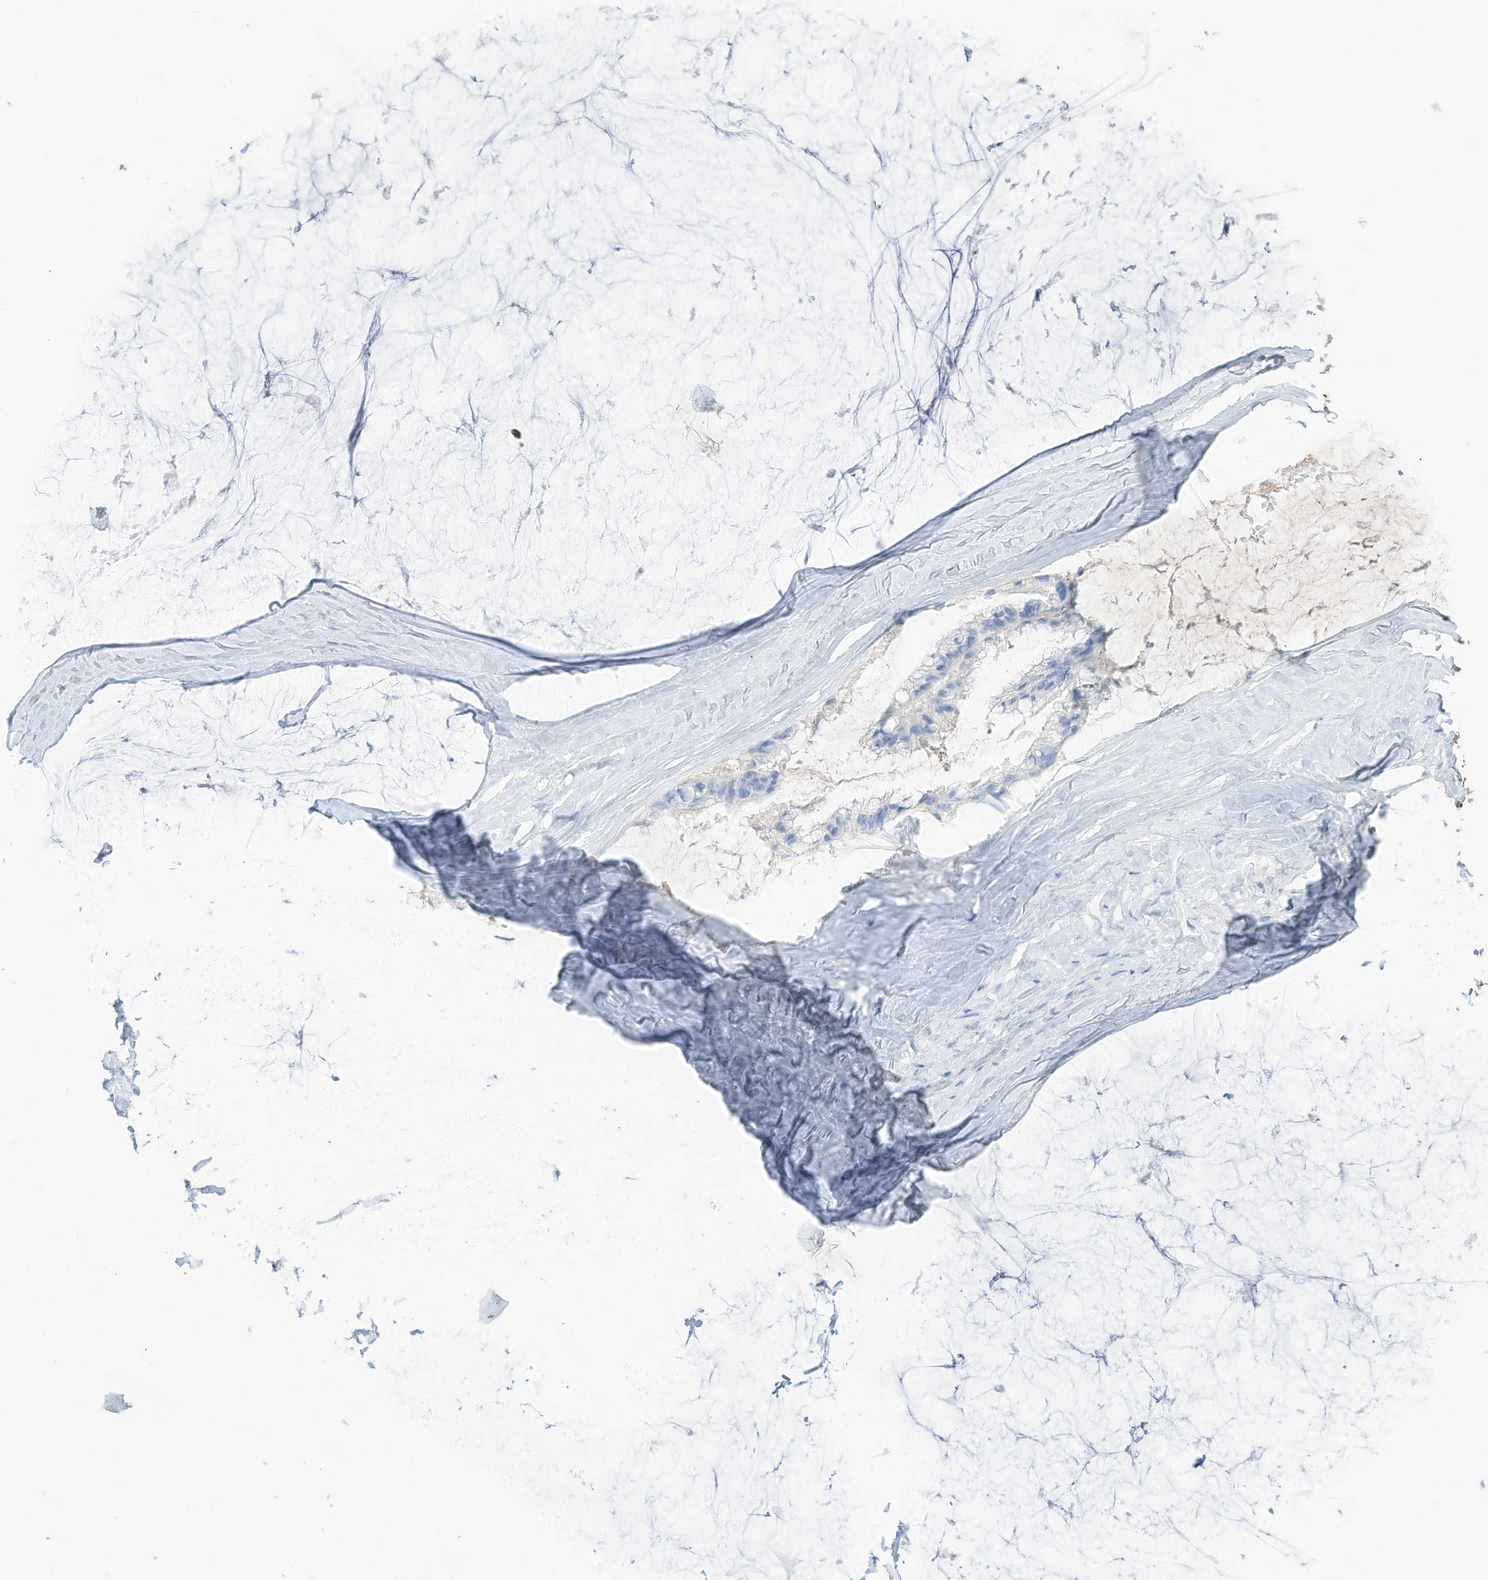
{"staining": {"intensity": "negative", "quantity": "none", "location": "none"}, "tissue": "ovarian cancer", "cell_type": "Tumor cells", "image_type": "cancer", "snomed": [{"axis": "morphology", "description": "Cystadenocarcinoma, mucinous, NOS"}, {"axis": "topography", "description": "Ovary"}], "caption": "Micrograph shows no significant protein staining in tumor cells of ovarian mucinous cystadenocarcinoma.", "gene": "HSD17B13", "patient": {"sex": "female", "age": 39}}